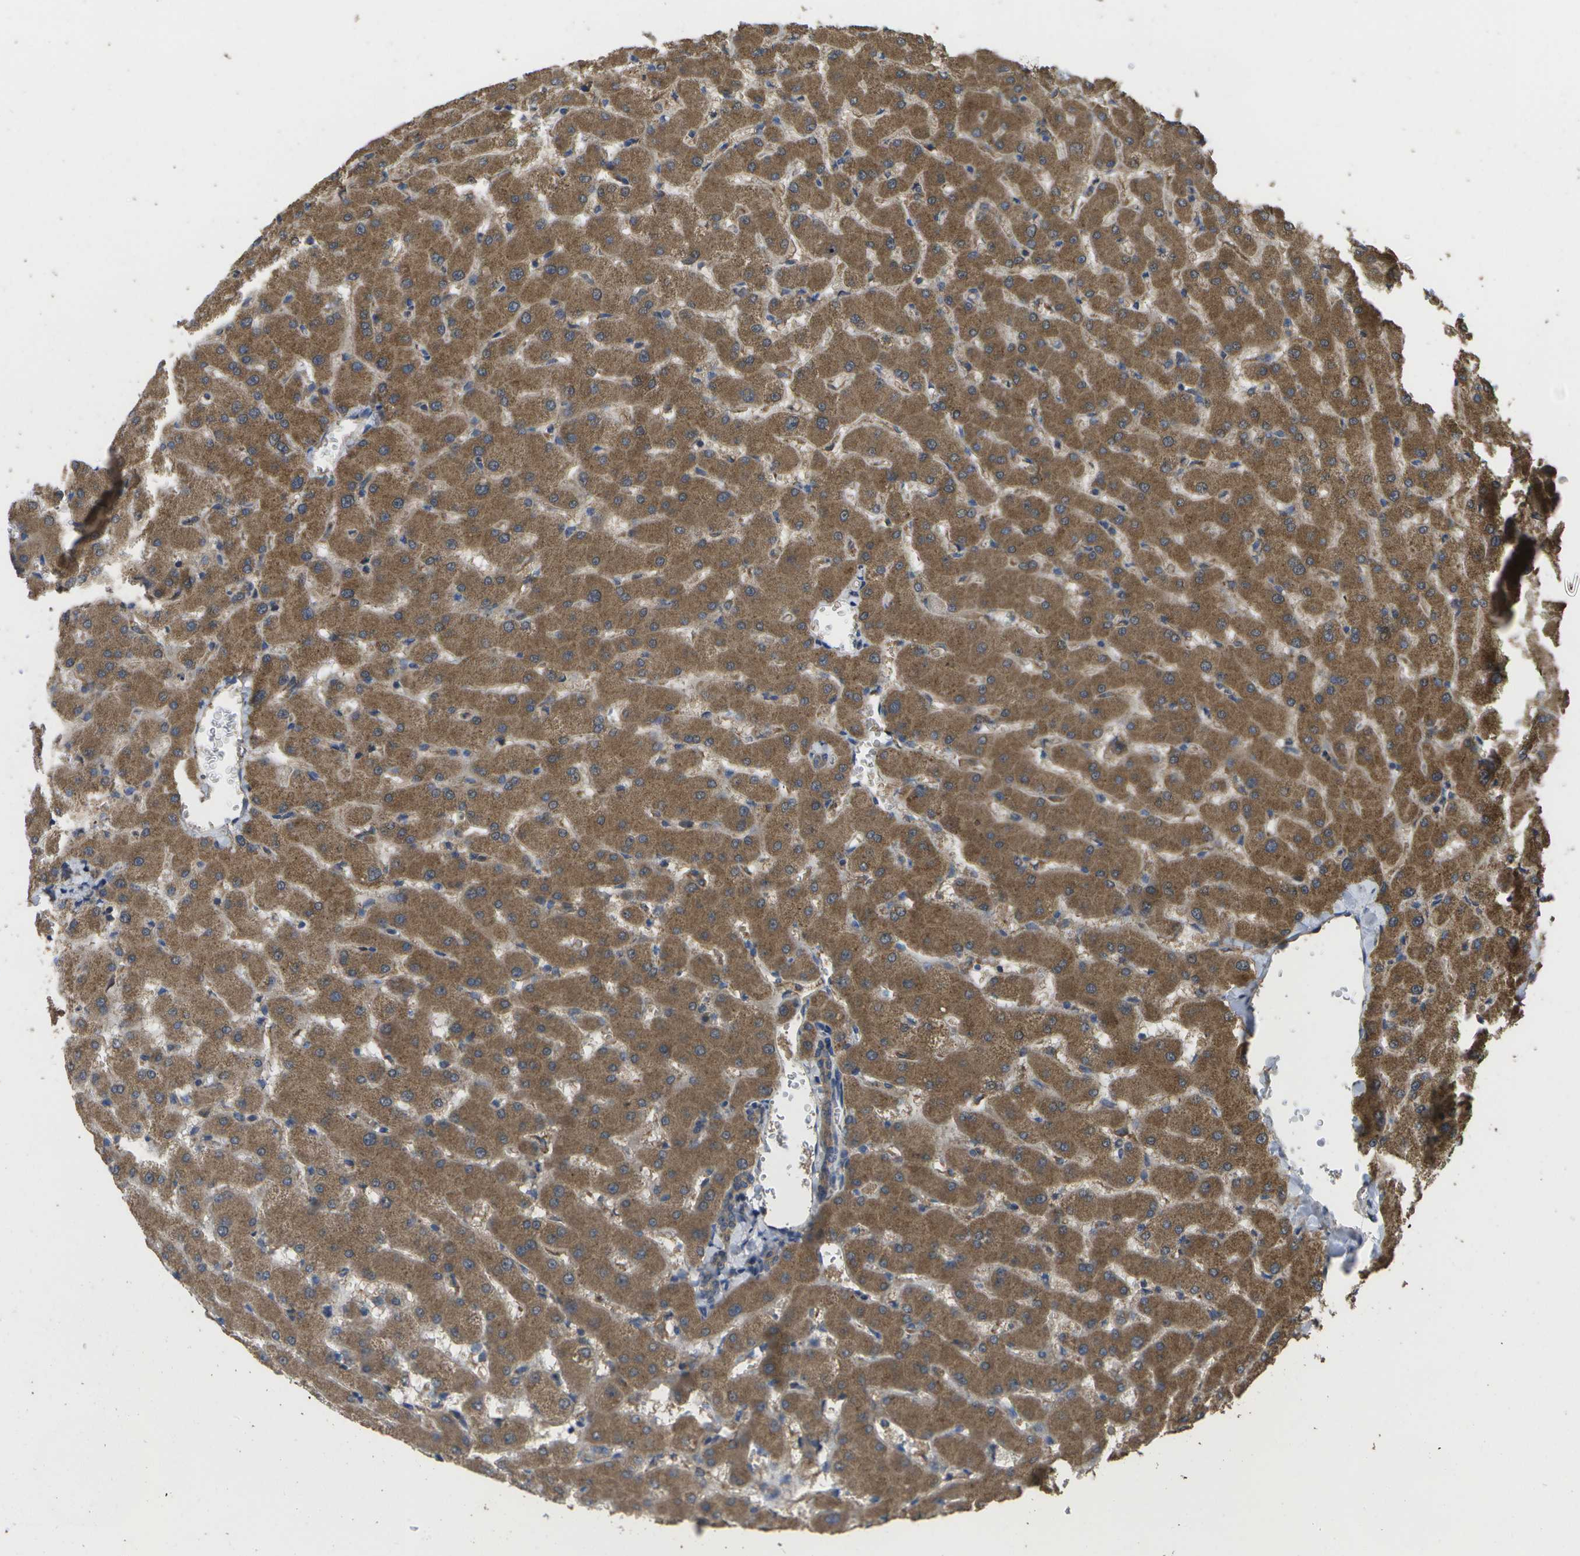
{"staining": {"intensity": "moderate", "quantity": ">75%", "location": "cytoplasmic/membranous"}, "tissue": "liver", "cell_type": "Cholangiocytes", "image_type": "normal", "snomed": [{"axis": "morphology", "description": "Normal tissue, NOS"}, {"axis": "topography", "description": "Liver"}], "caption": "Brown immunohistochemical staining in unremarkable liver demonstrates moderate cytoplasmic/membranous positivity in about >75% of cholangiocytes.", "gene": "SACS", "patient": {"sex": "female", "age": 63}}